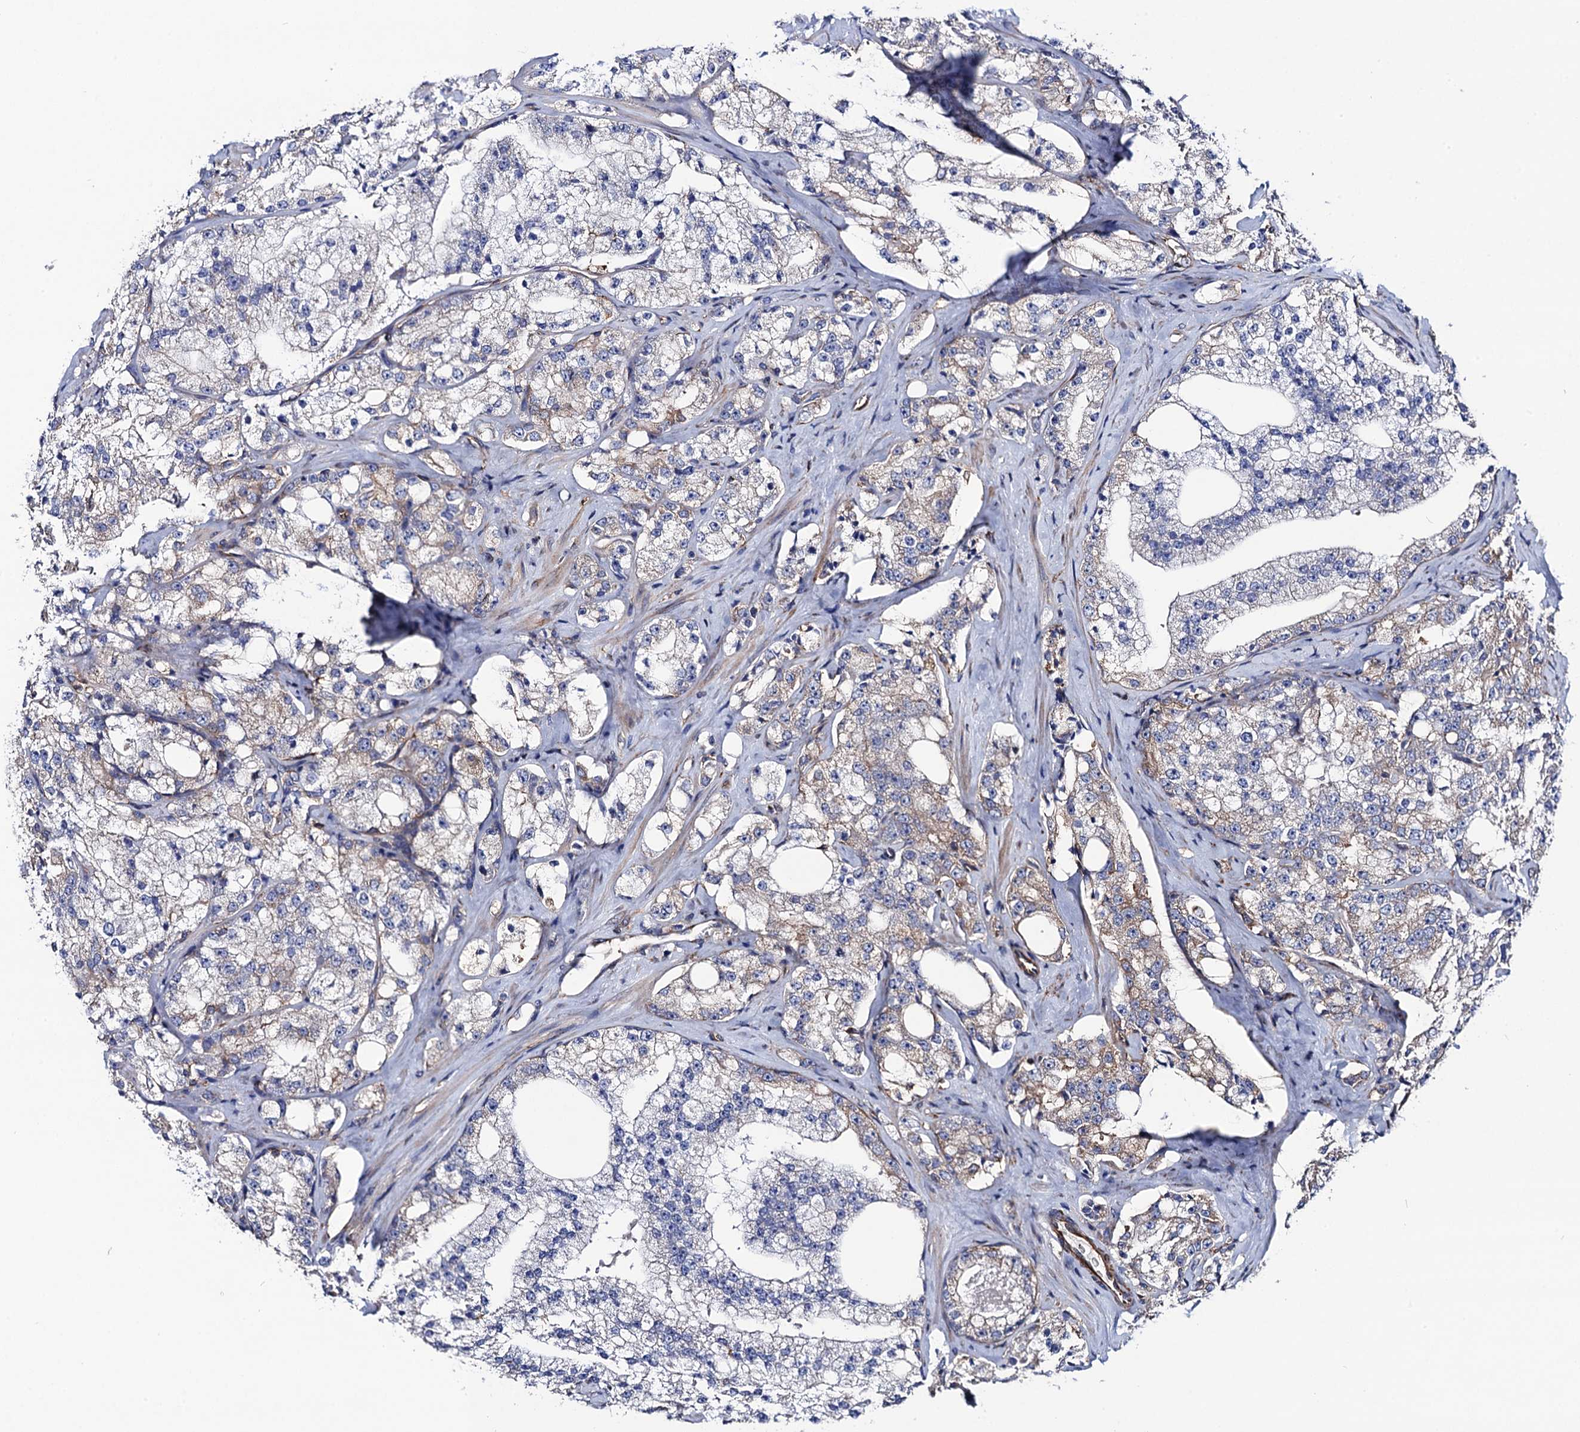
{"staining": {"intensity": "negative", "quantity": "none", "location": "none"}, "tissue": "prostate cancer", "cell_type": "Tumor cells", "image_type": "cancer", "snomed": [{"axis": "morphology", "description": "Adenocarcinoma, High grade"}, {"axis": "topography", "description": "Prostate"}], "caption": "Histopathology image shows no protein positivity in tumor cells of prostate high-grade adenocarcinoma tissue. (DAB immunohistochemistry visualized using brightfield microscopy, high magnification).", "gene": "DYDC1", "patient": {"sex": "male", "age": 64}}